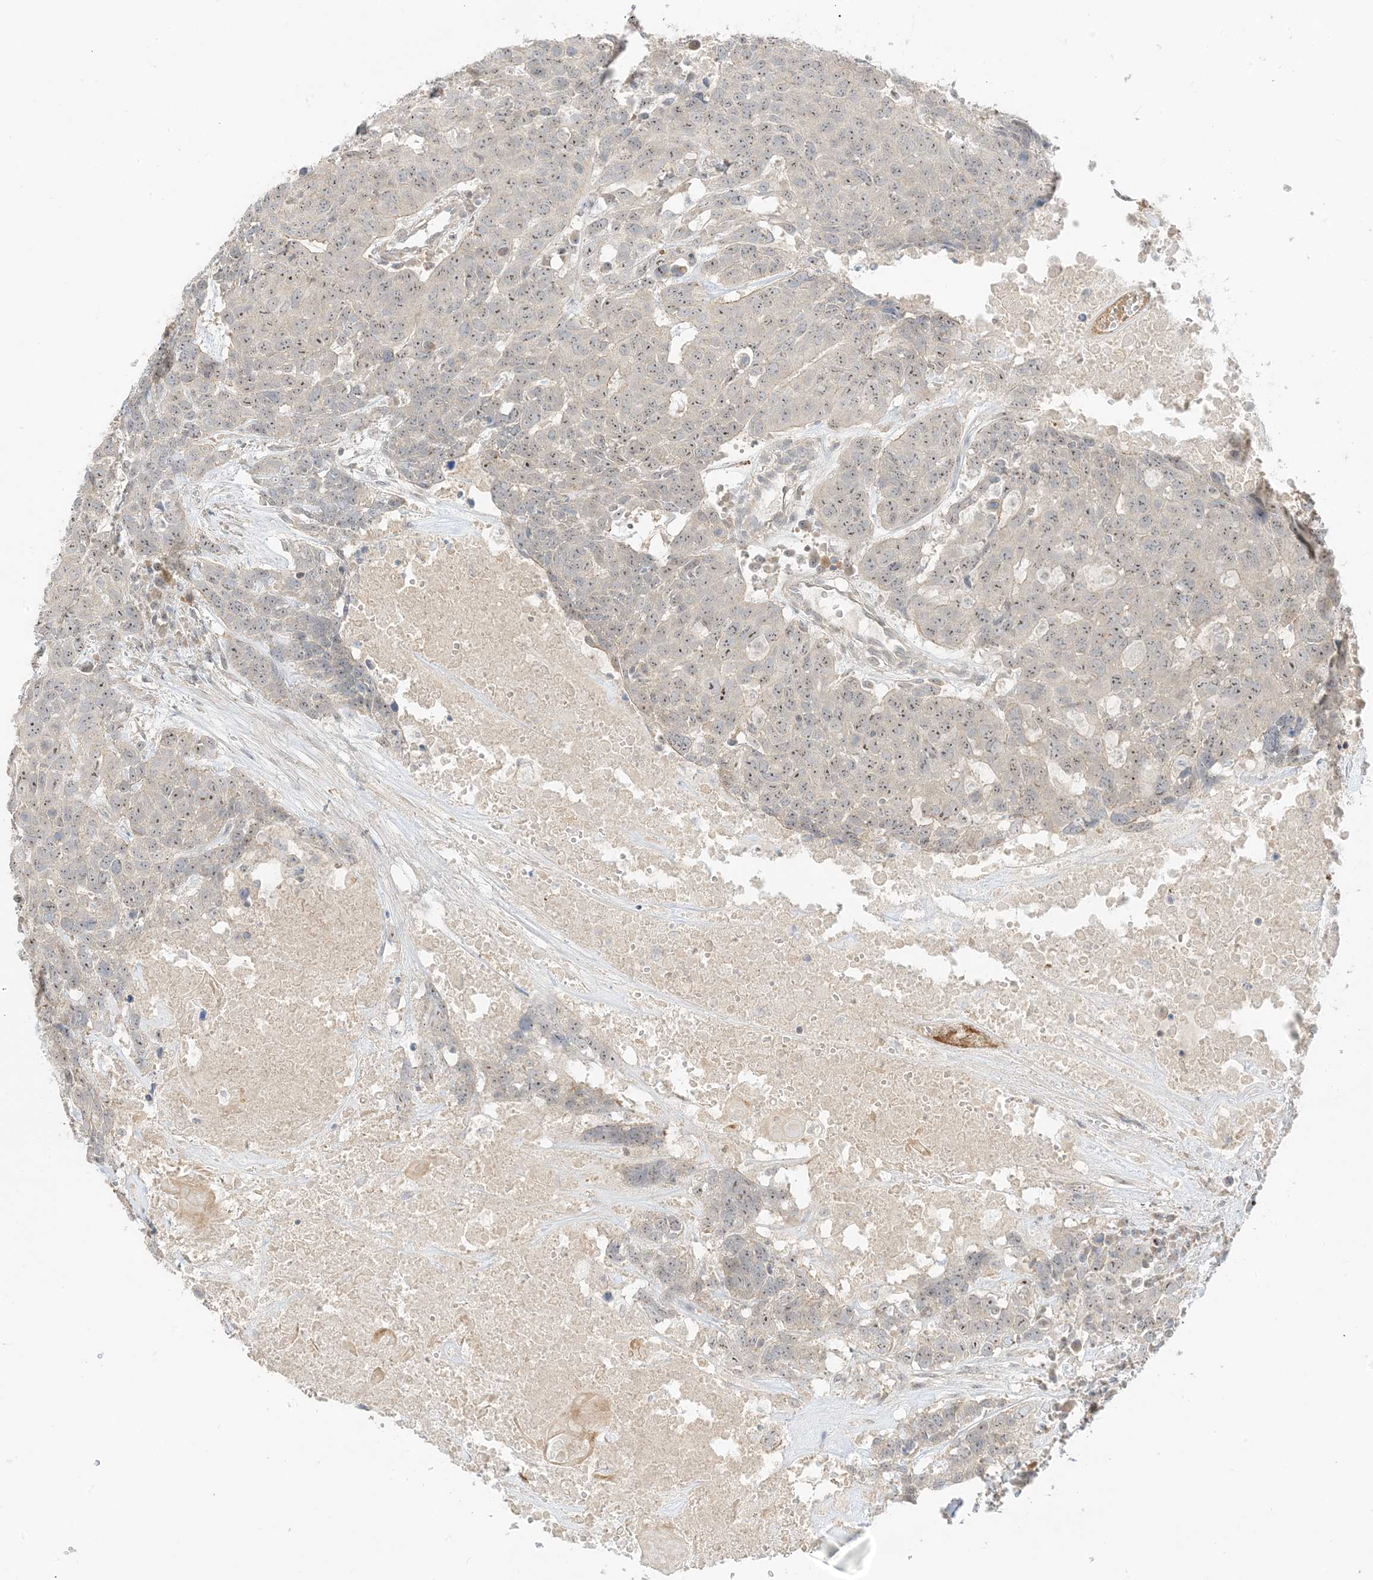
{"staining": {"intensity": "moderate", "quantity": ">75%", "location": "nuclear"}, "tissue": "head and neck cancer", "cell_type": "Tumor cells", "image_type": "cancer", "snomed": [{"axis": "morphology", "description": "Squamous cell carcinoma, NOS"}, {"axis": "topography", "description": "Head-Neck"}], "caption": "Immunohistochemical staining of human head and neck cancer shows medium levels of moderate nuclear protein staining in about >75% of tumor cells.", "gene": "ETAA1", "patient": {"sex": "male", "age": 66}}